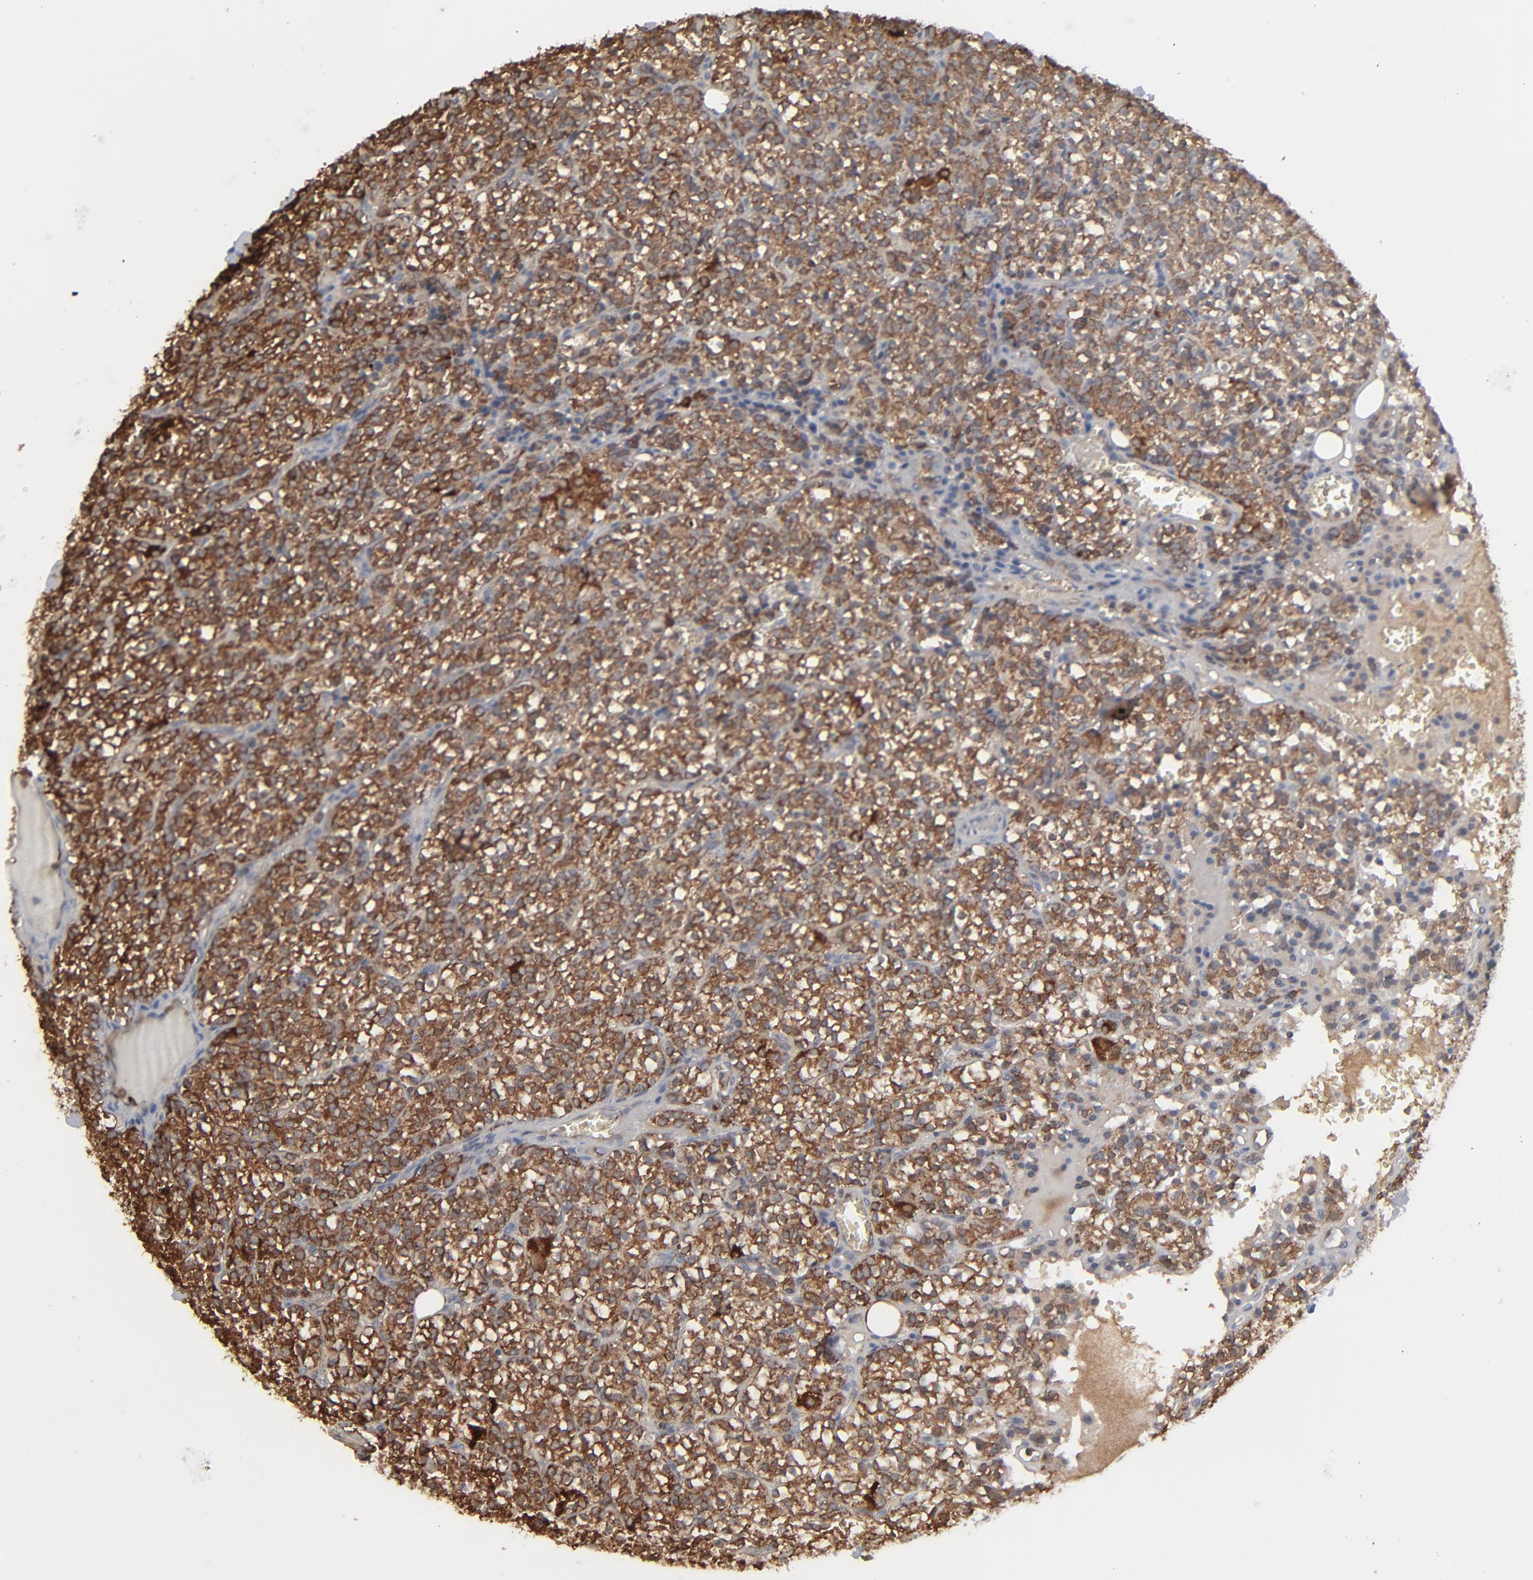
{"staining": {"intensity": "strong", "quantity": ">75%", "location": "cytoplasmic/membranous"}, "tissue": "parathyroid gland", "cell_type": "Glandular cells", "image_type": "normal", "snomed": [{"axis": "morphology", "description": "Normal tissue, NOS"}, {"axis": "topography", "description": "Parathyroid gland"}], "caption": "Immunohistochemical staining of normal parathyroid gland displays strong cytoplasmic/membranous protein staining in about >75% of glandular cells. (brown staining indicates protein expression, while blue staining denotes nuclei).", "gene": "NME1", "patient": {"sex": "female", "age": 17}}